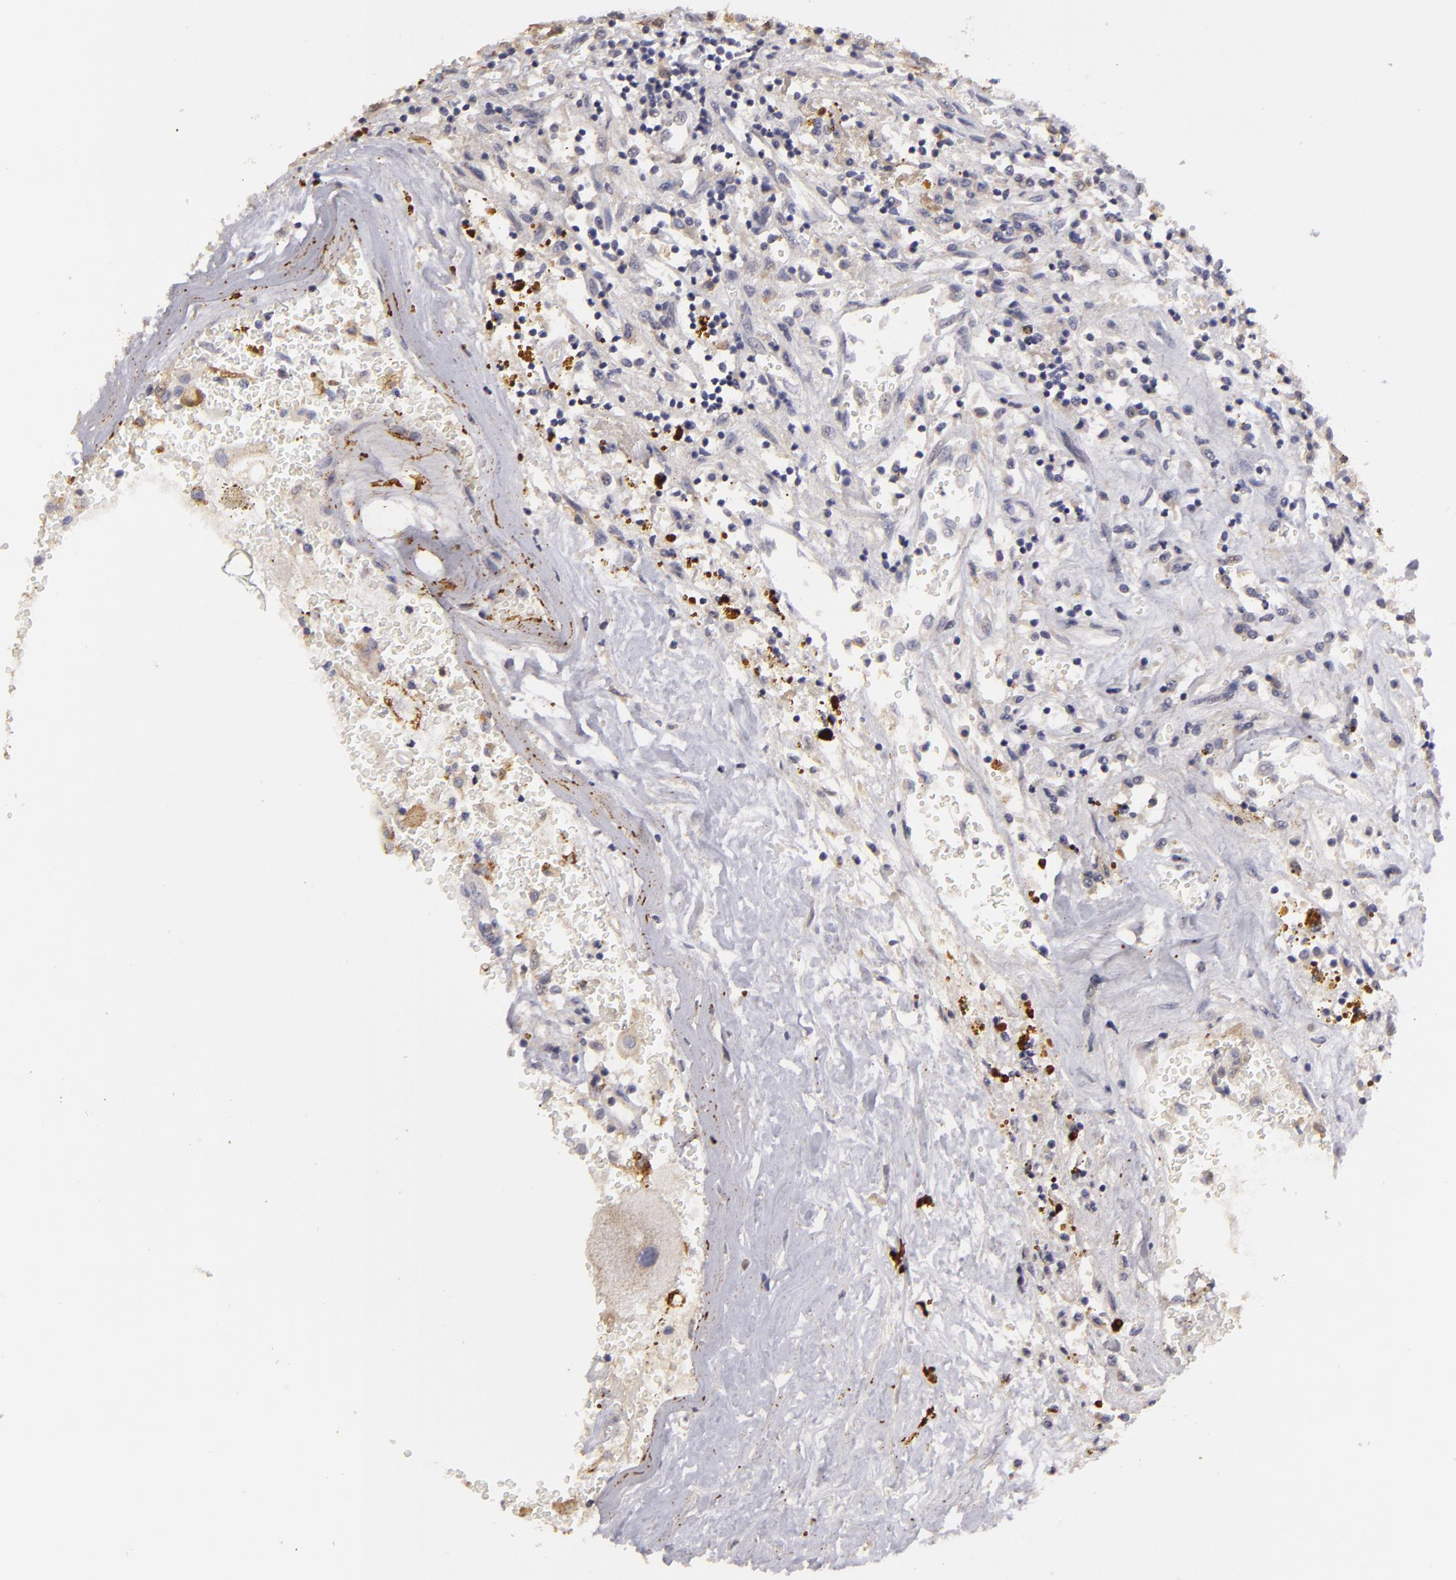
{"staining": {"intensity": "moderate", "quantity": "25%-75%", "location": "cytoplasmic/membranous"}, "tissue": "renal cancer", "cell_type": "Tumor cells", "image_type": "cancer", "snomed": [{"axis": "morphology", "description": "Adenocarcinoma, NOS"}, {"axis": "topography", "description": "Kidney"}], "caption": "This image displays IHC staining of renal adenocarcinoma, with medium moderate cytoplasmic/membranous staining in about 25%-75% of tumor cells.", "gene": "EFS", "patient": {"sex": "male", "age": 78}}